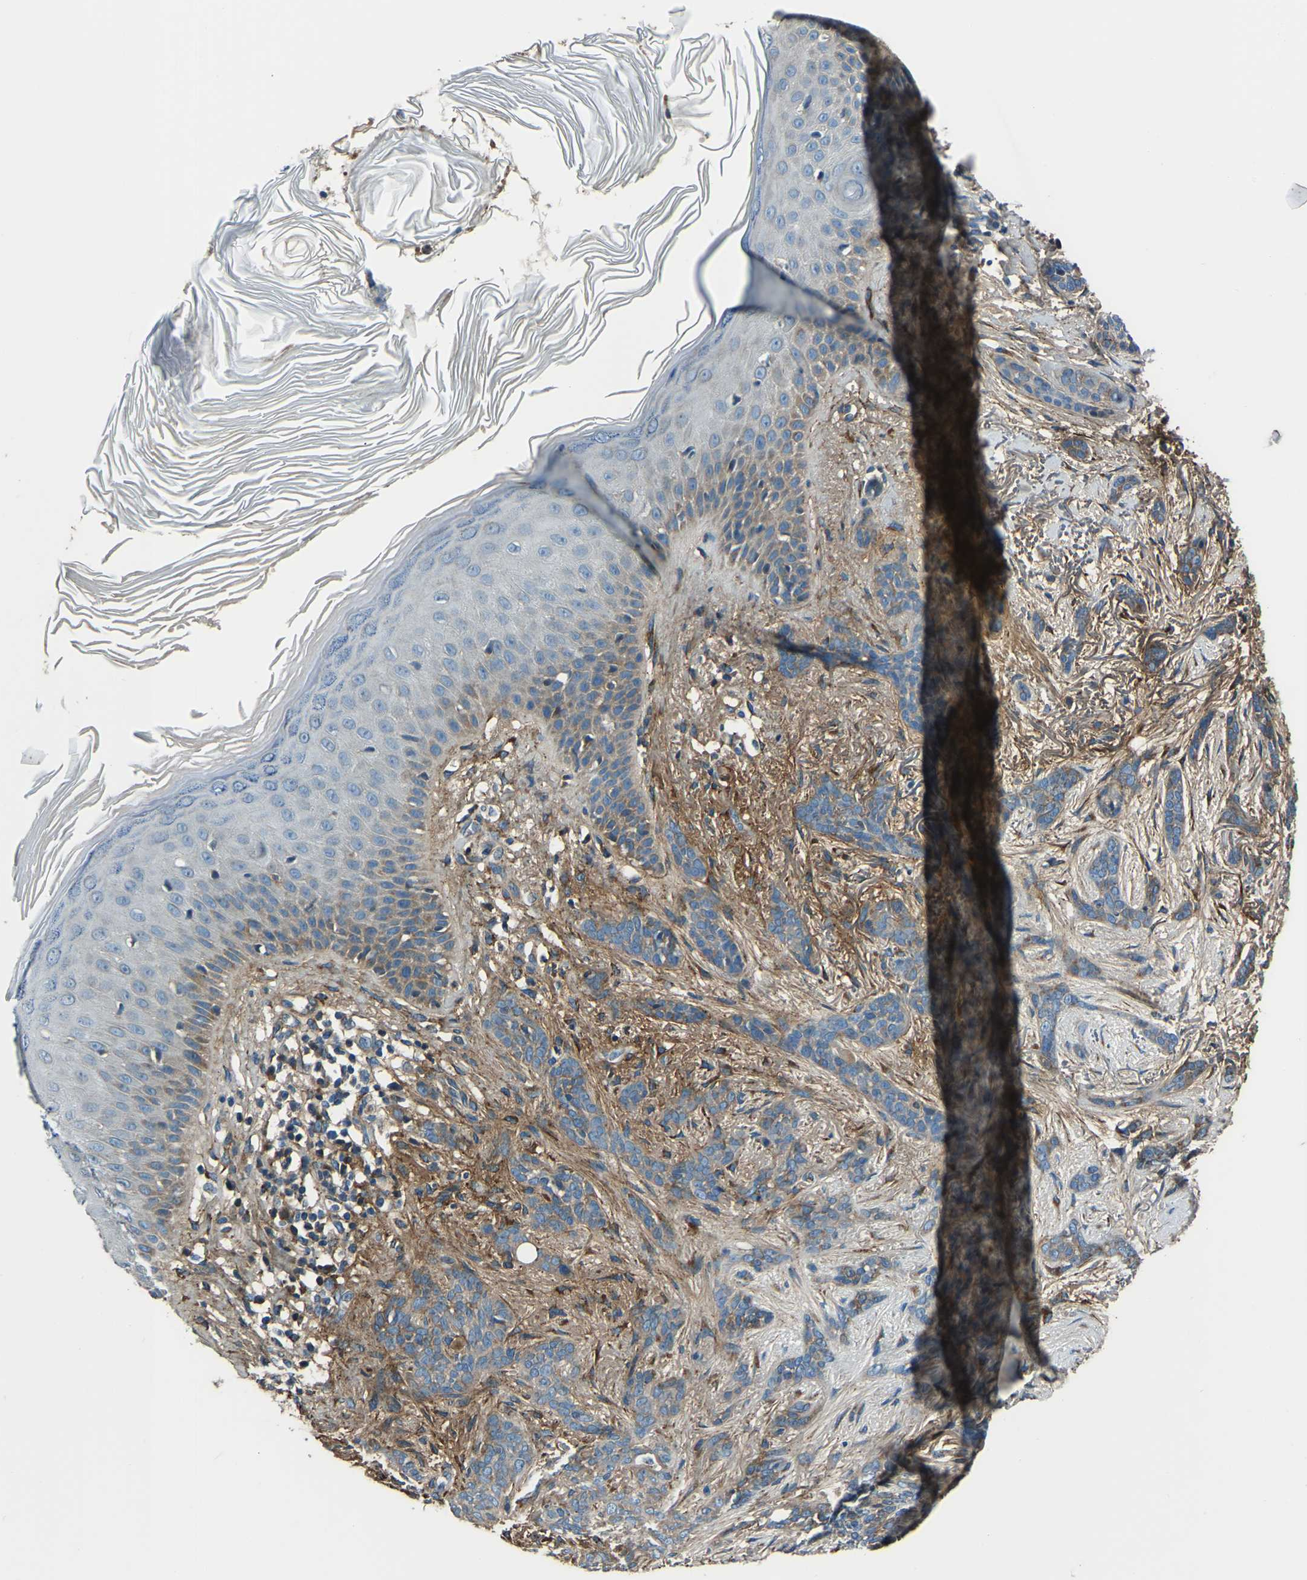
{"staining": {"intensity": "strong", "quantity": "25%-75%", "location": "cytoplasmic/membranous"}, "tissue": "skin cancer", "cell_type": "Tumor cells", "image_type": "cancer", "snomed": [{"axis": "morphology", "description": "Basal cell carcinoma"}, {"axis": "morphology", "description": "Adnexal tumor, benign"}, {"axis": "topography", "description": "Skin"}], "caption": "This histopathology image displays immunohistochemistry (IHC) staining of skin cancer, with high strong cytoplasmic/membranous positivity in about 25%-75% of tumor cells.", "gene": "COL3A1", "patient": {"sex": "female", "age": 42}}